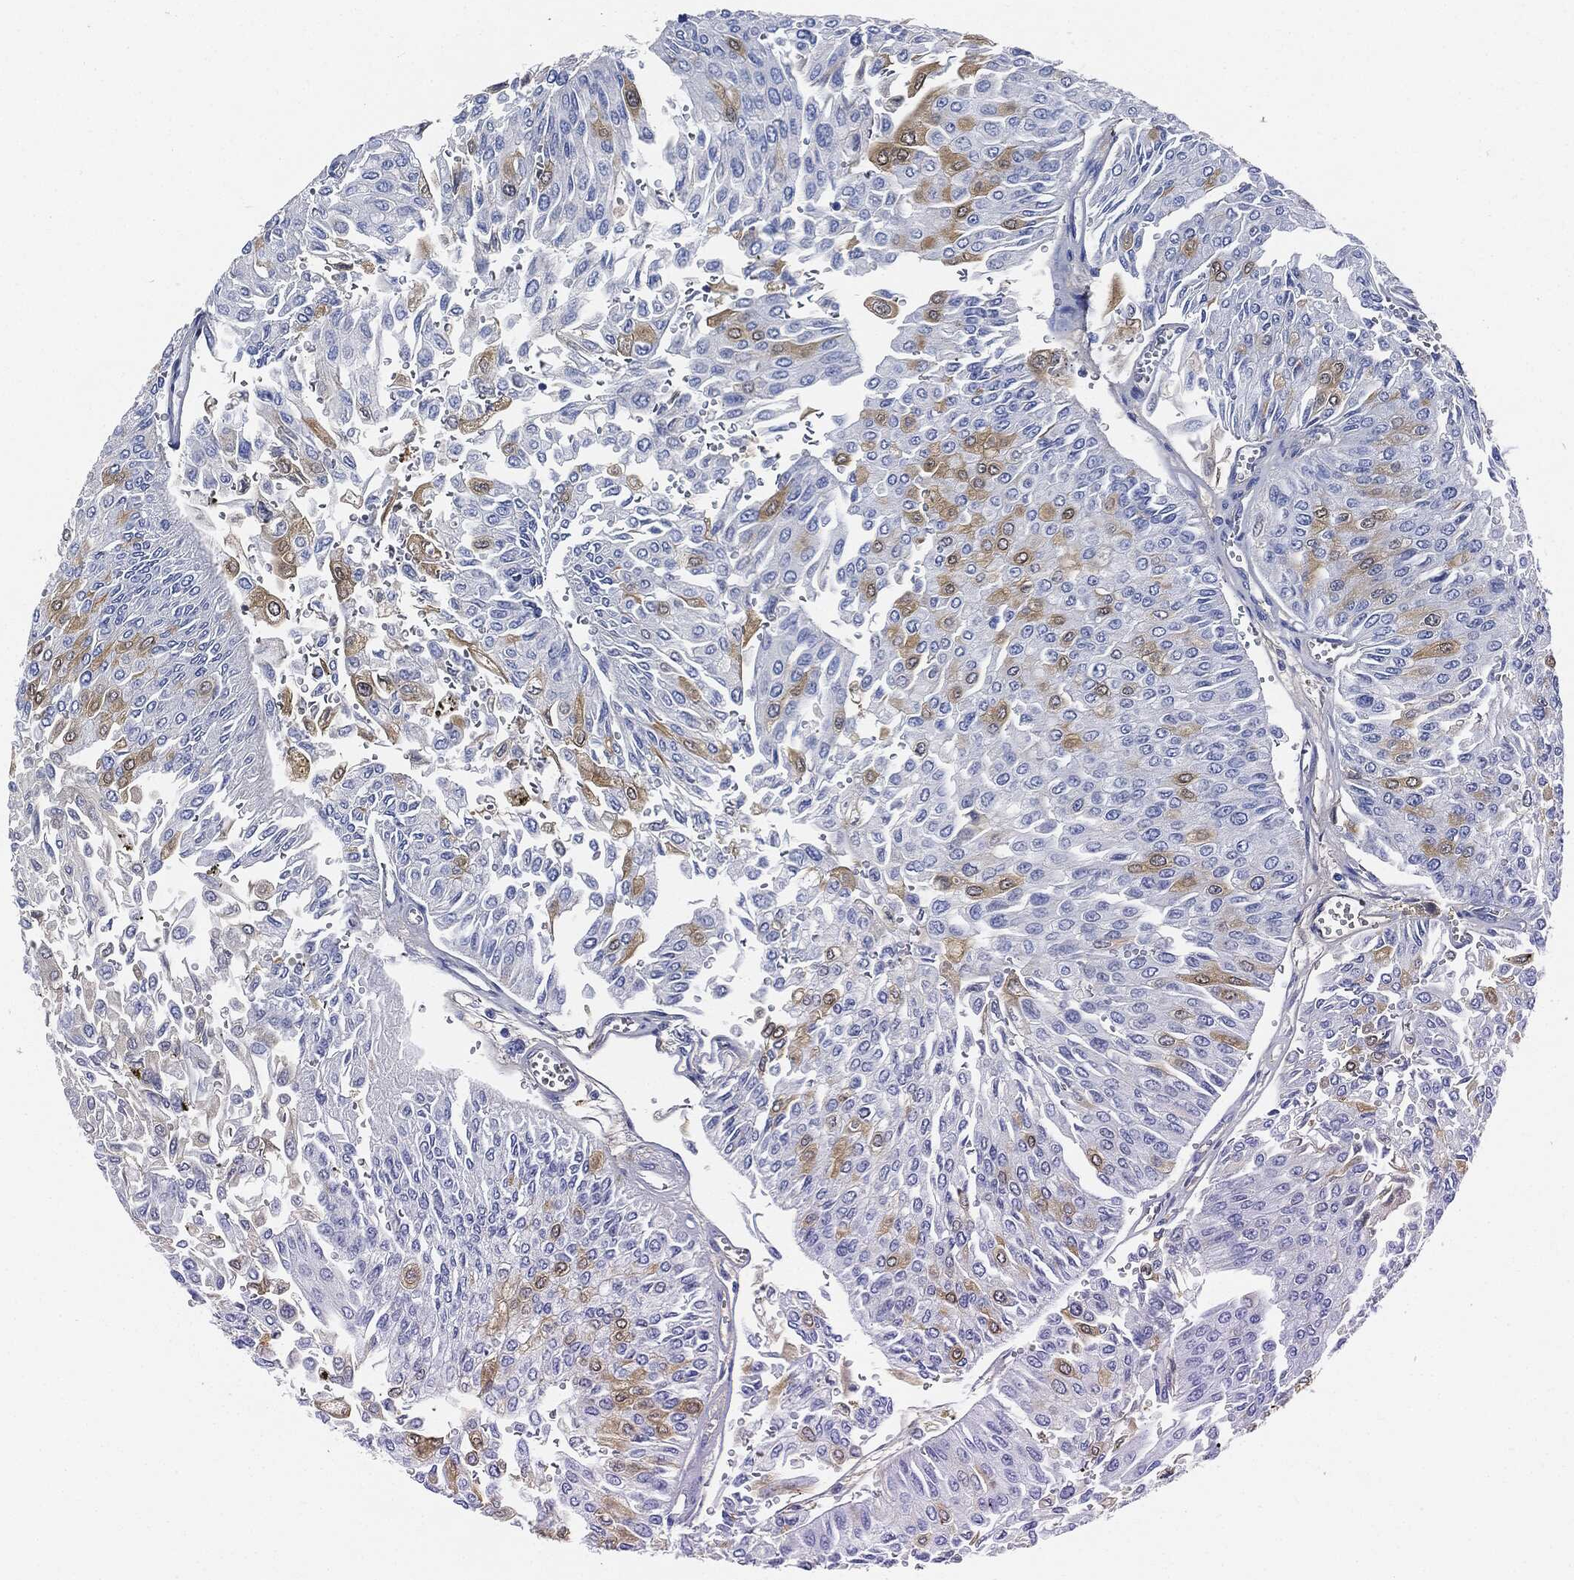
{"staining": {"intensity": "weak", "quantity": "<25%", "location": "cytoplasmic/membranous"}, "tissue": "urothelial cancer", "cell_type": "Tumor cells", "image_type": "cancer", "snomed": [{"axis": "morphology", "description": "Urothelial carcinoma, Low grade"}, {"axis": "topography", "description": "Urinary bladder"}], "caption": "This is an immunohistochemistry (IHC) image of human urothelial cancer. There is no expression in tumor cells.", "gene": "IGLV6-57", "patient": {"sex": "male", "age": 67}}